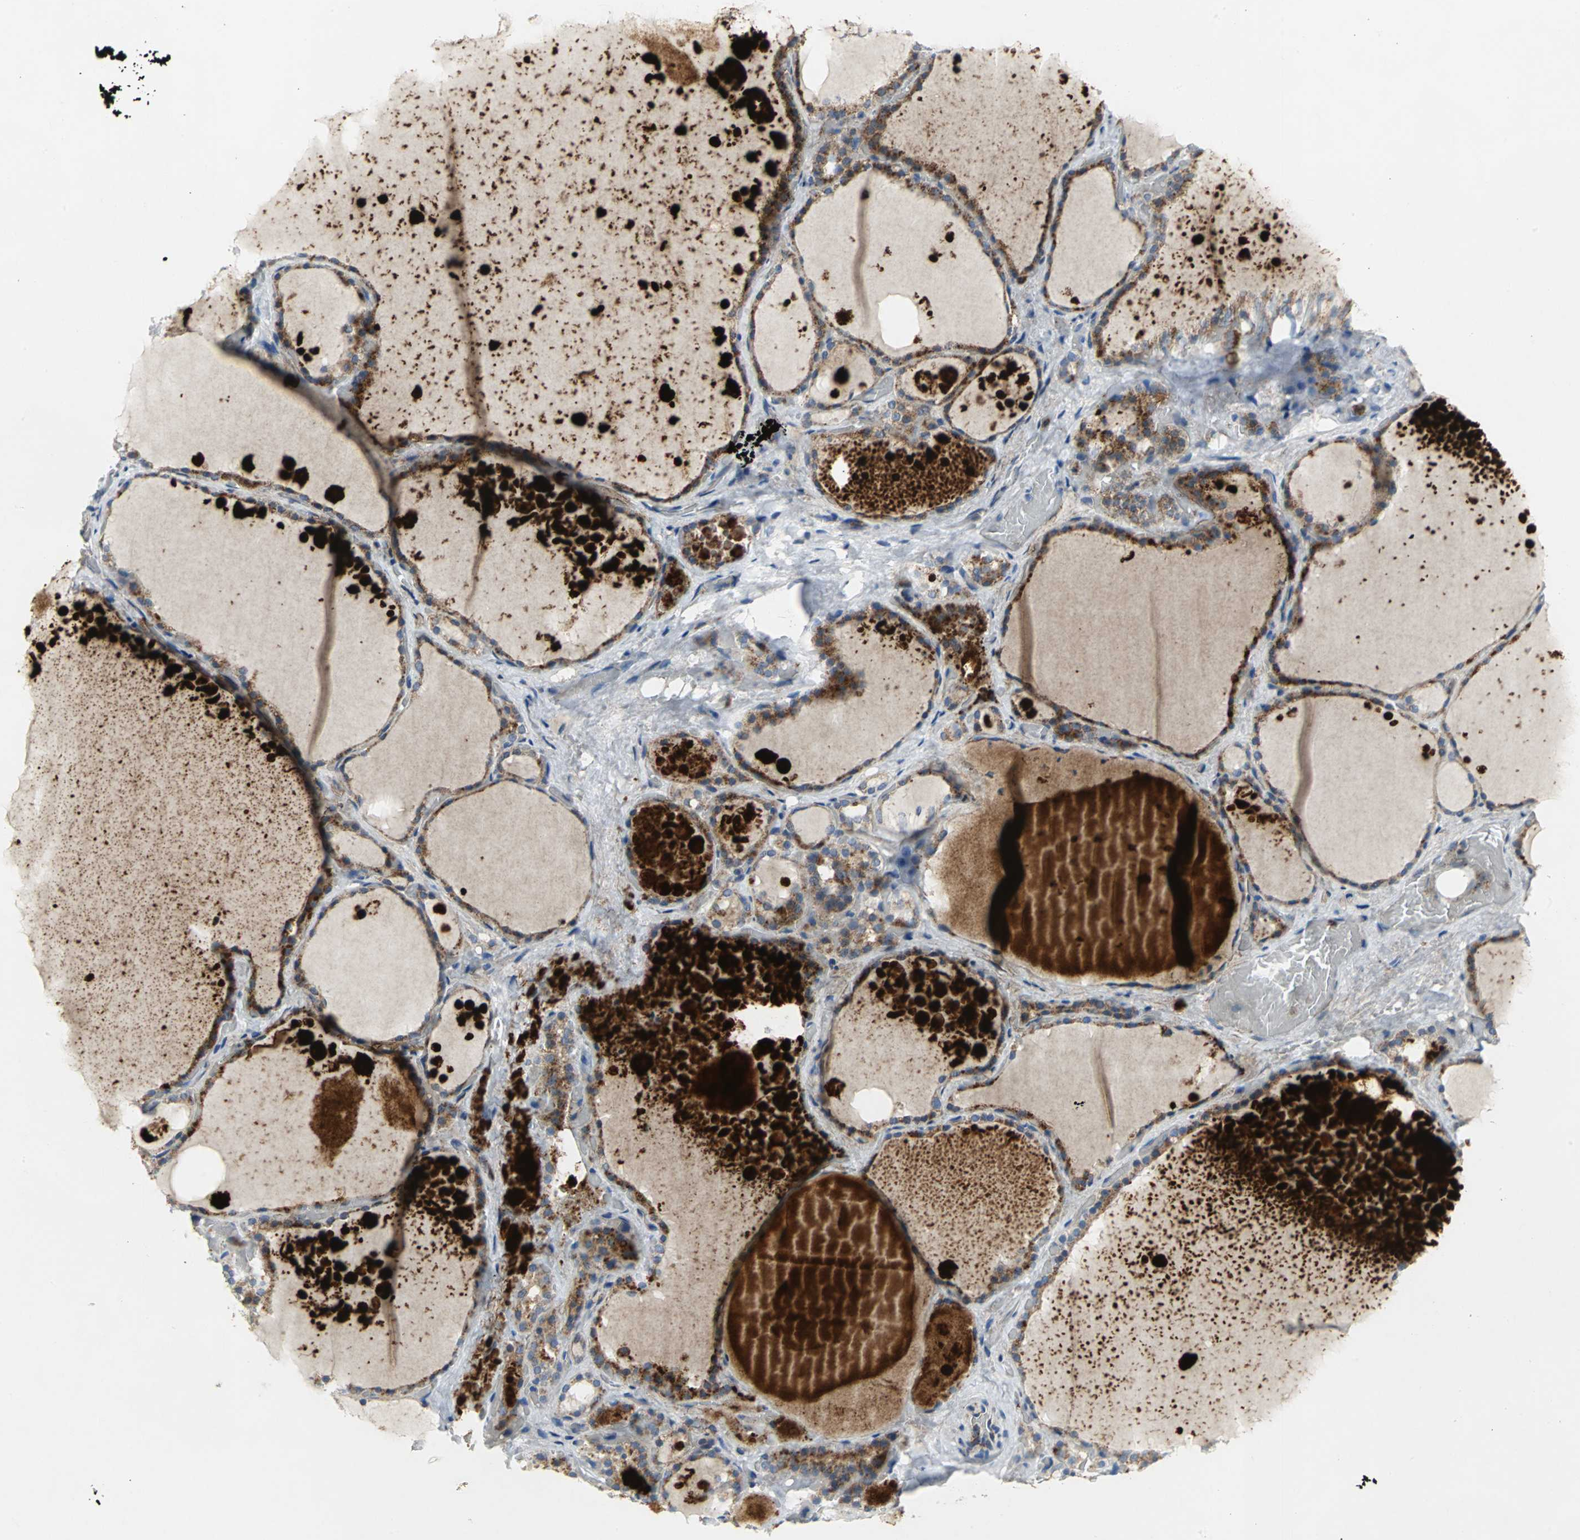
{"staining": {"intensity": "strong", "quantity": ">75%", "location": "cytoplasmic/membranous"}, "tissue": "thyroid gland", "cell_type": "Glandular cells", "image_type": "normal", "snomed": [{"axis": "morphology", "description": "Normal tissue, NOS"}, {"axis": "topography", "description": "Thyroid gland"}], "caption": "An image showing strong cytoplasmic/membranous staining in approximately >75% of glandular cells in benign thyroid gland, as visualized by brown immunohistochemical staining.", "gene": "SPPL2B", "patient": {"sex": "male", "age": 61}}